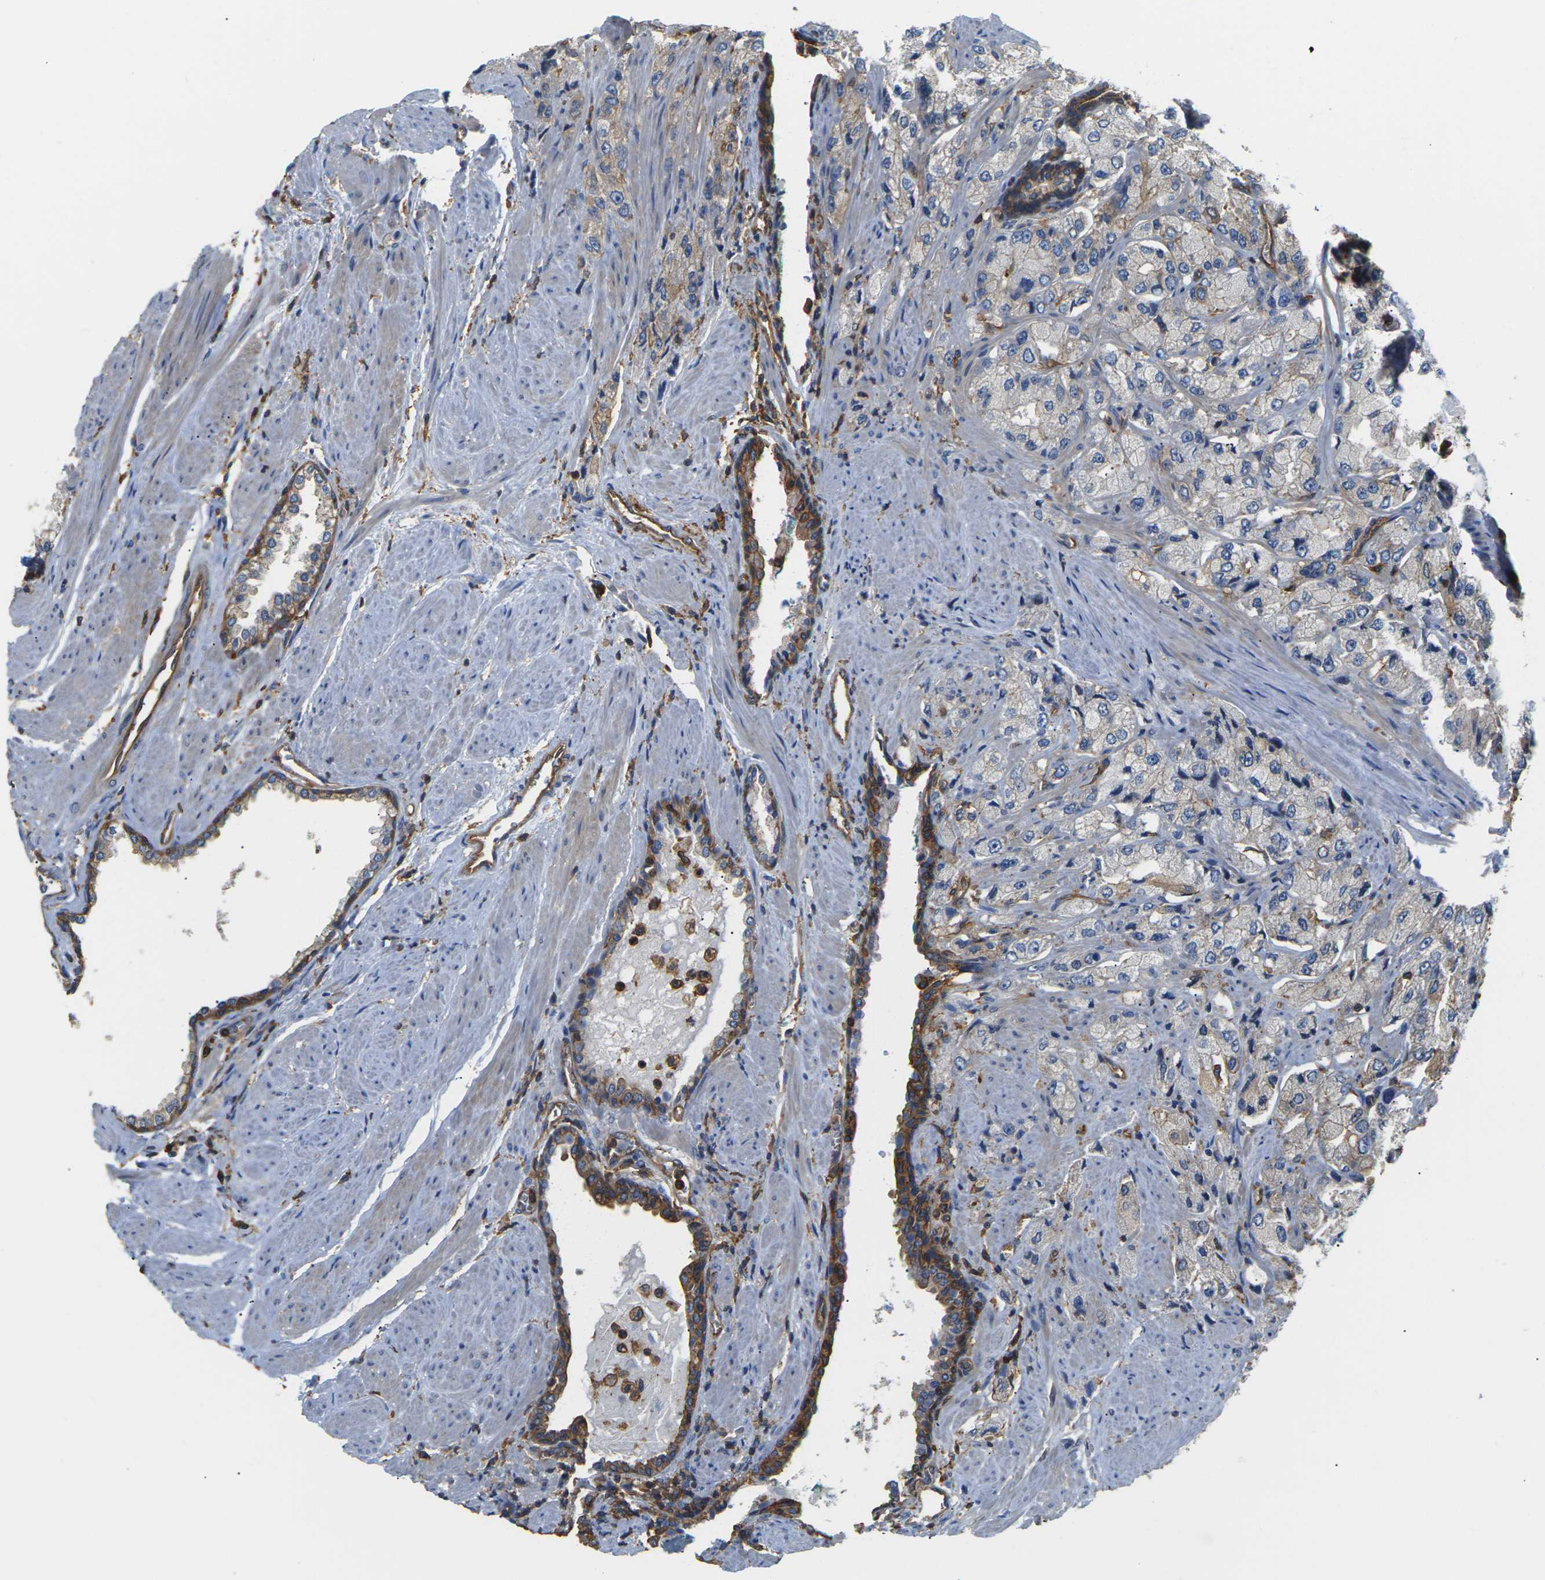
{"staining": {"intensity": "negative", "quantity": "none", "location": "none"}, "tissue": "prostate cancer", "cell_type": "Tumor cells", "image_type": "cancer", "snomed": [{"axis": "morphology", "description": "Adenocarcinoma, High grade"}, {"axis": "topography", "description": "Prostate"}], "caption": "An immunohistochemistry (IHC) histopathology image of prostate cancer (adenocarcinoma (high-grade)) is shown. There is no staining in tumor cells of prostate cancer (adenocarcinoma (high-grade)).", "gene": "IQGAP1", "patient": {"sex": "male", "age": 58}}